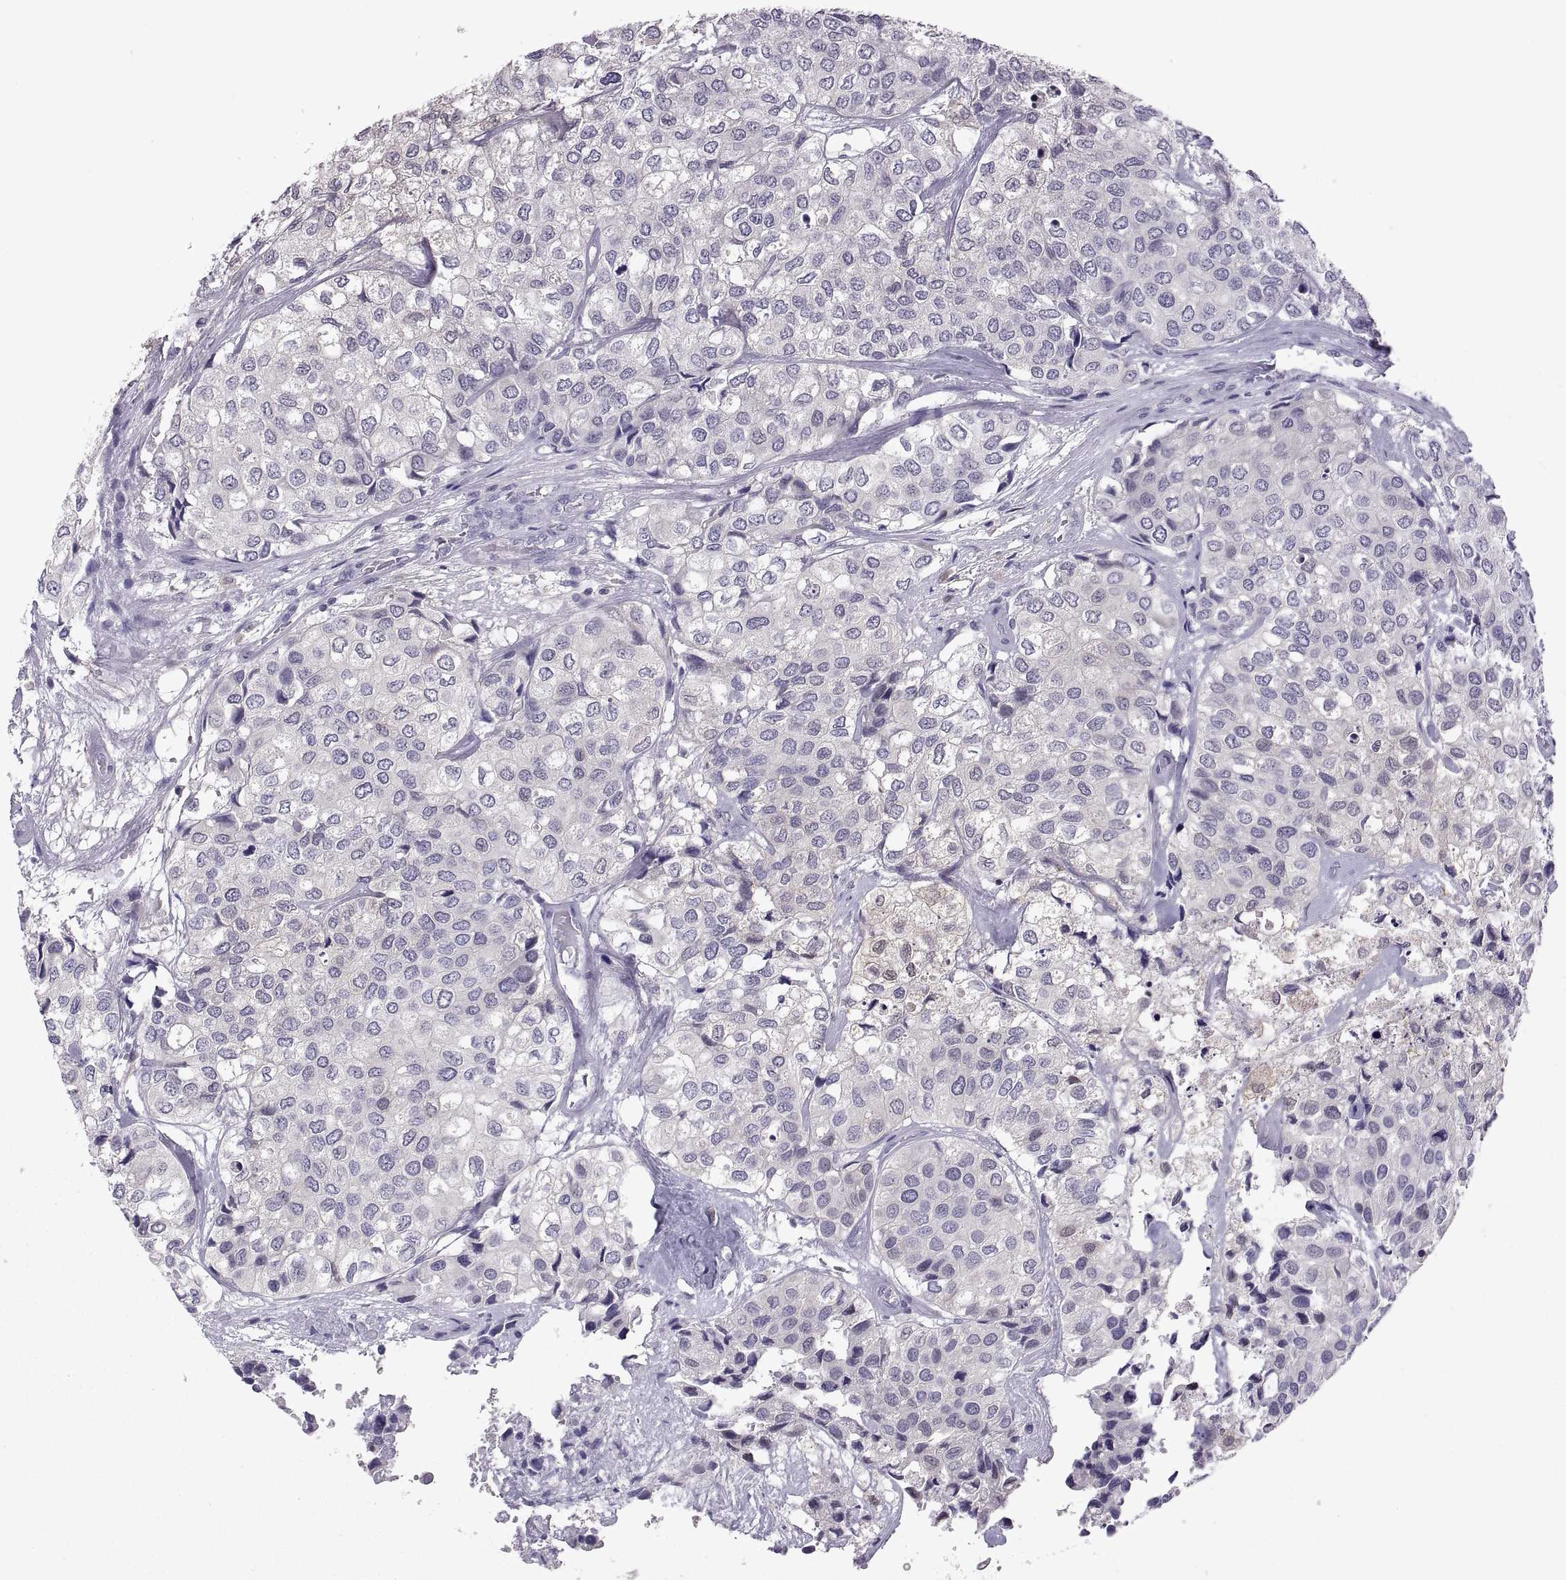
{"staining": {"intensity": "negative", "quantity": "none", "location": "none"}, "tissue": "urothelial cancer", "cell_type": "Tumor cells", "image_type": "cancer", "snomed": [{"axis": "morphology", "description": "Urothelial carcinoma, High grade"}, {"axis": "topography", "description": "Urinary bladder"}], "caption": "The micrograph demonstrates no significant positivity in tumor cells of urothelial carcinoma (high-grade). (DAB immunohistochemistry (IHC) visualized using brightfield microscopy, high magnification).", "gene": "FGF9", "patient": {"sex": "male", "age": 73}}